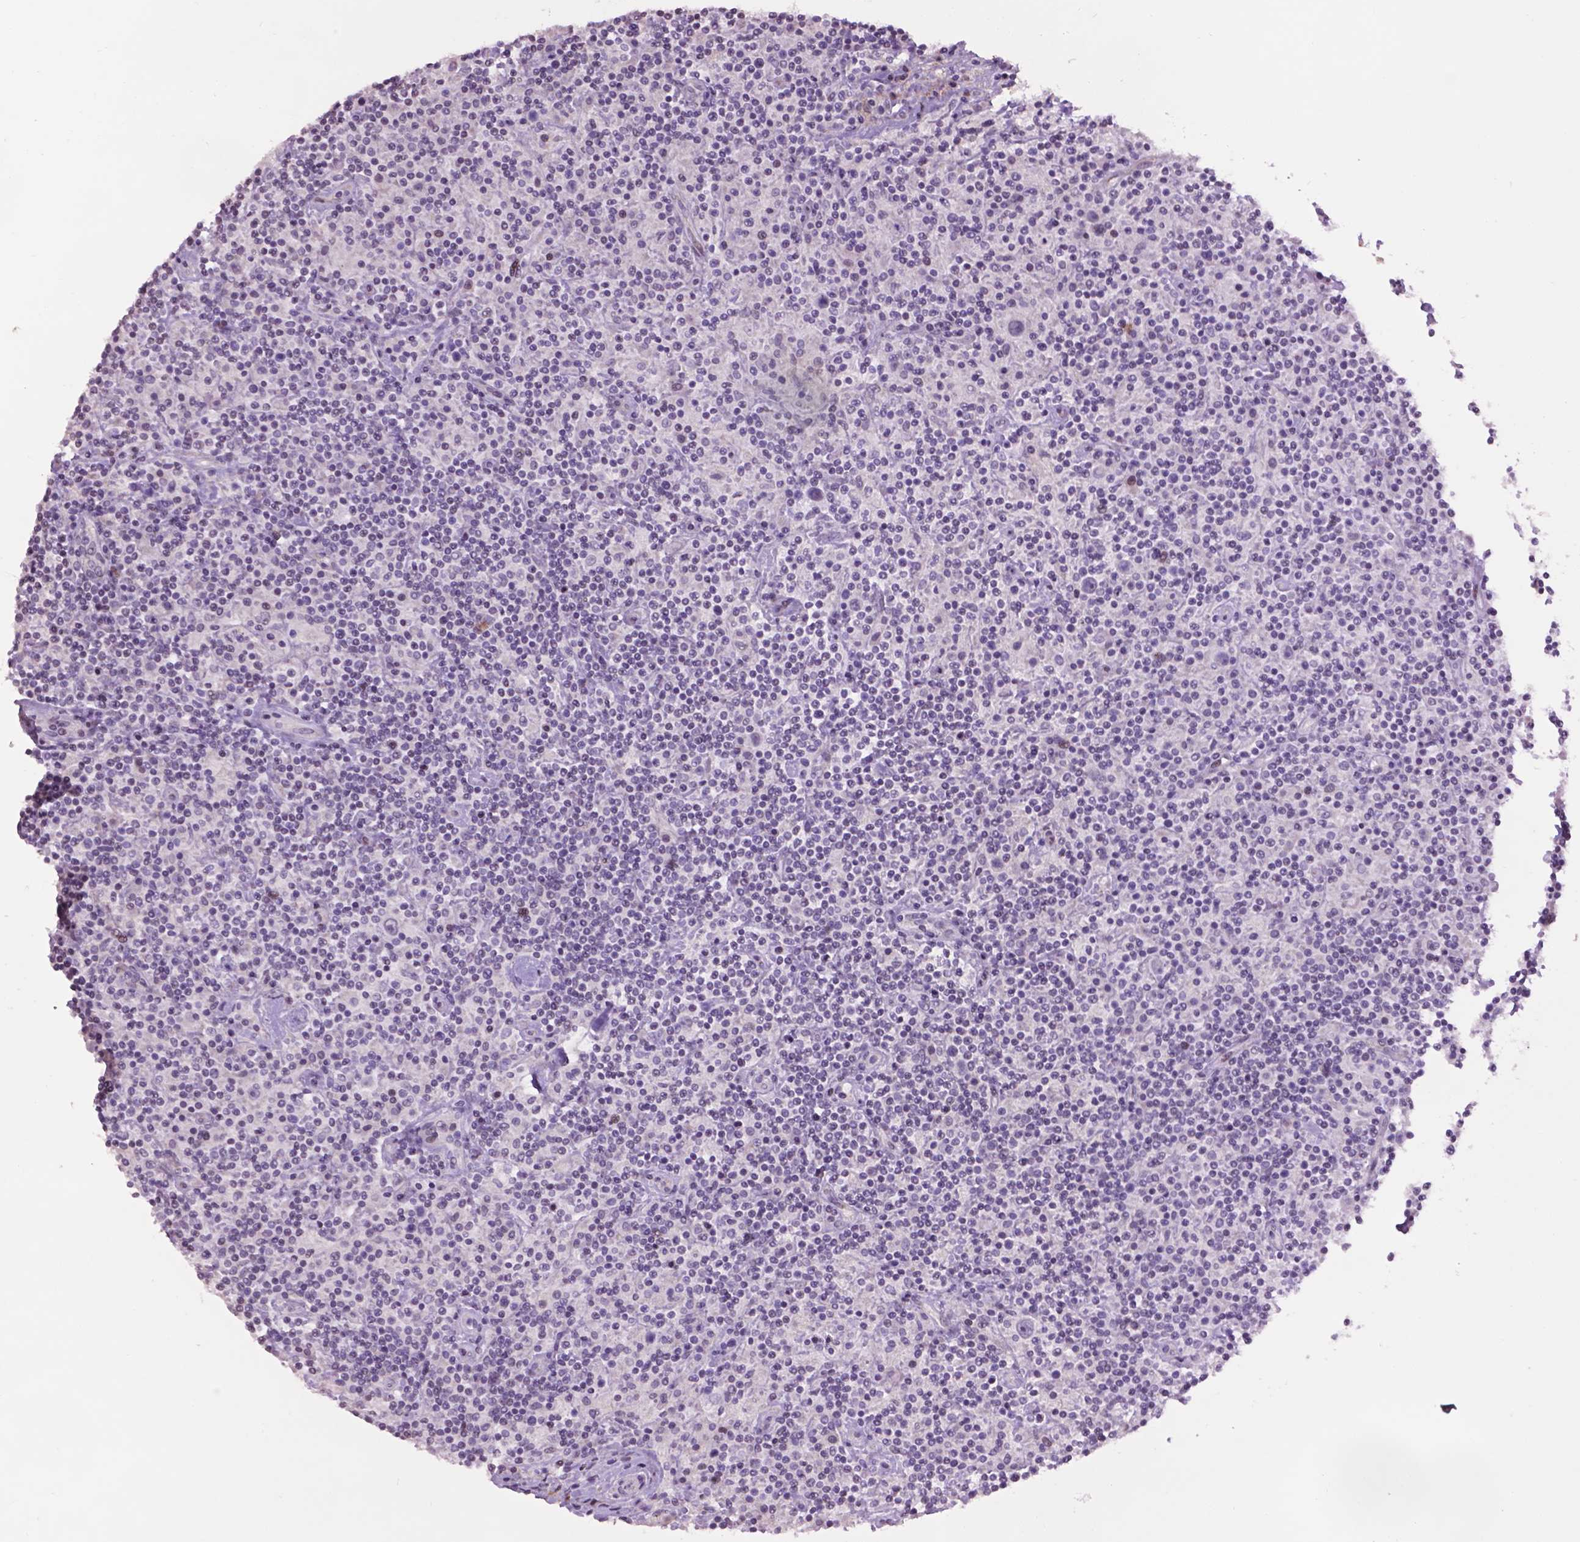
{"staining": {"intensity": "negative", "quantity": "none", "location": "none"}, "tissue": "lymphoma", "cell_type": "Tumor cells", "image_type": "cancer", "snomed": [{"axis": "morphology", "description": "Hodgkin's disease, NOS"}, {"axis": "topography", "description": "Lymph node"}], "caption": "High magnification brightfield microscopy of Hodgkin's disease stained with DAB (brown) and counterstained with hematoxylin (blue): tumor cells show no significant expression.", "gene": "TH", "patient": {"sex": "male", "age": 70}}